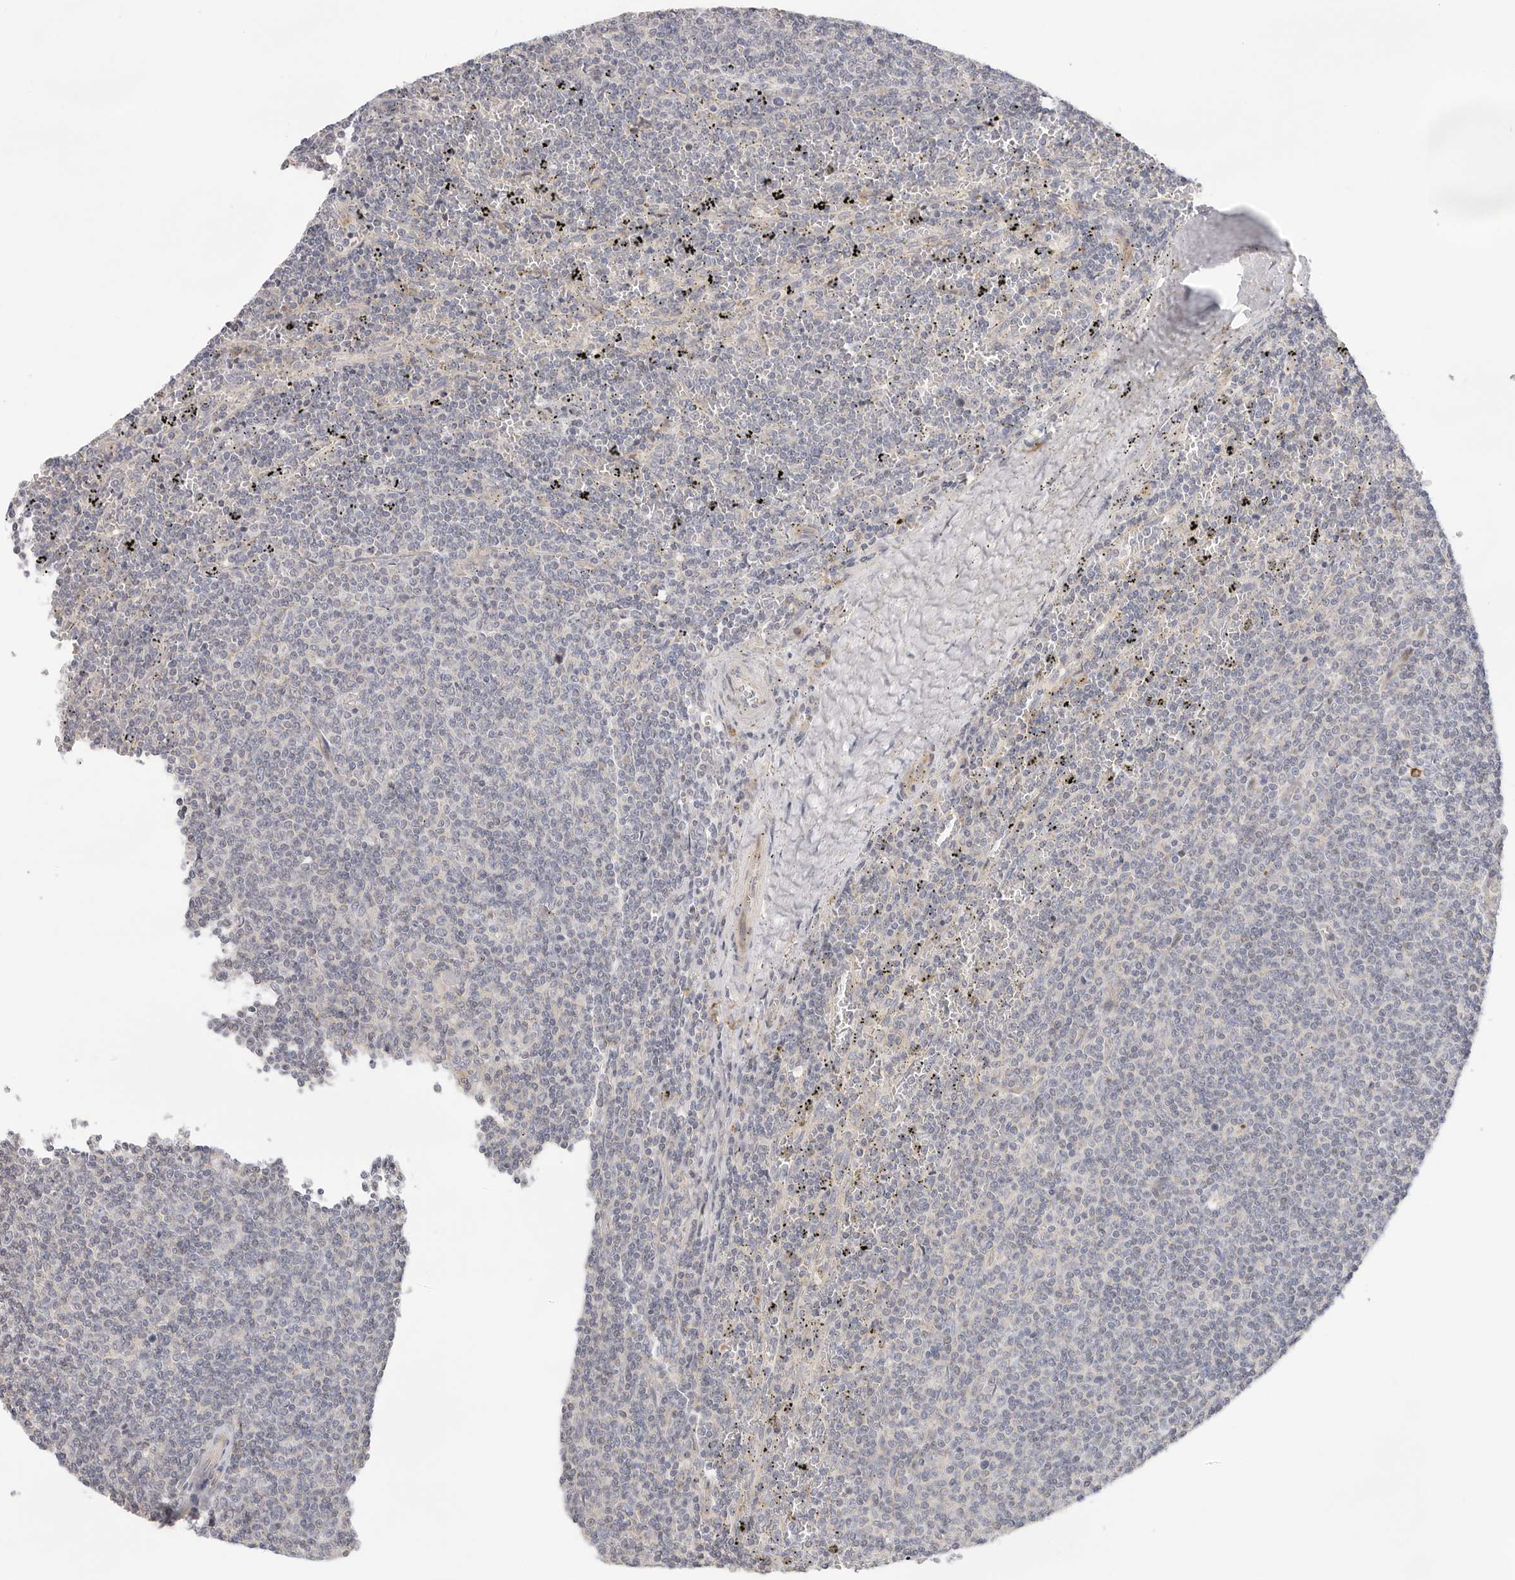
{"staining": {"intensity": "negative", "quantity": "none", "location": "none"}, "tissue": "lymphoma", "cell_type": "Tumor cells", "image_type": "cancer", "snomed": [{"axis": "morphology", "description": "Malignant lymphoma, non-Hodgkin's type, Low grade"}, {"axis": "topography", "description": "Spleen"}], "caption": "An immunohistochemistry histopathology image of malignant lymphoma, non-Hodgkin's type (low-grade) is shown. There is no staining in tumor cells of malignant lymphoma, non-Hodgkin's type (low-grade).", "gene": "USH1C", "patient": {"sex": "female", "age": 50}}